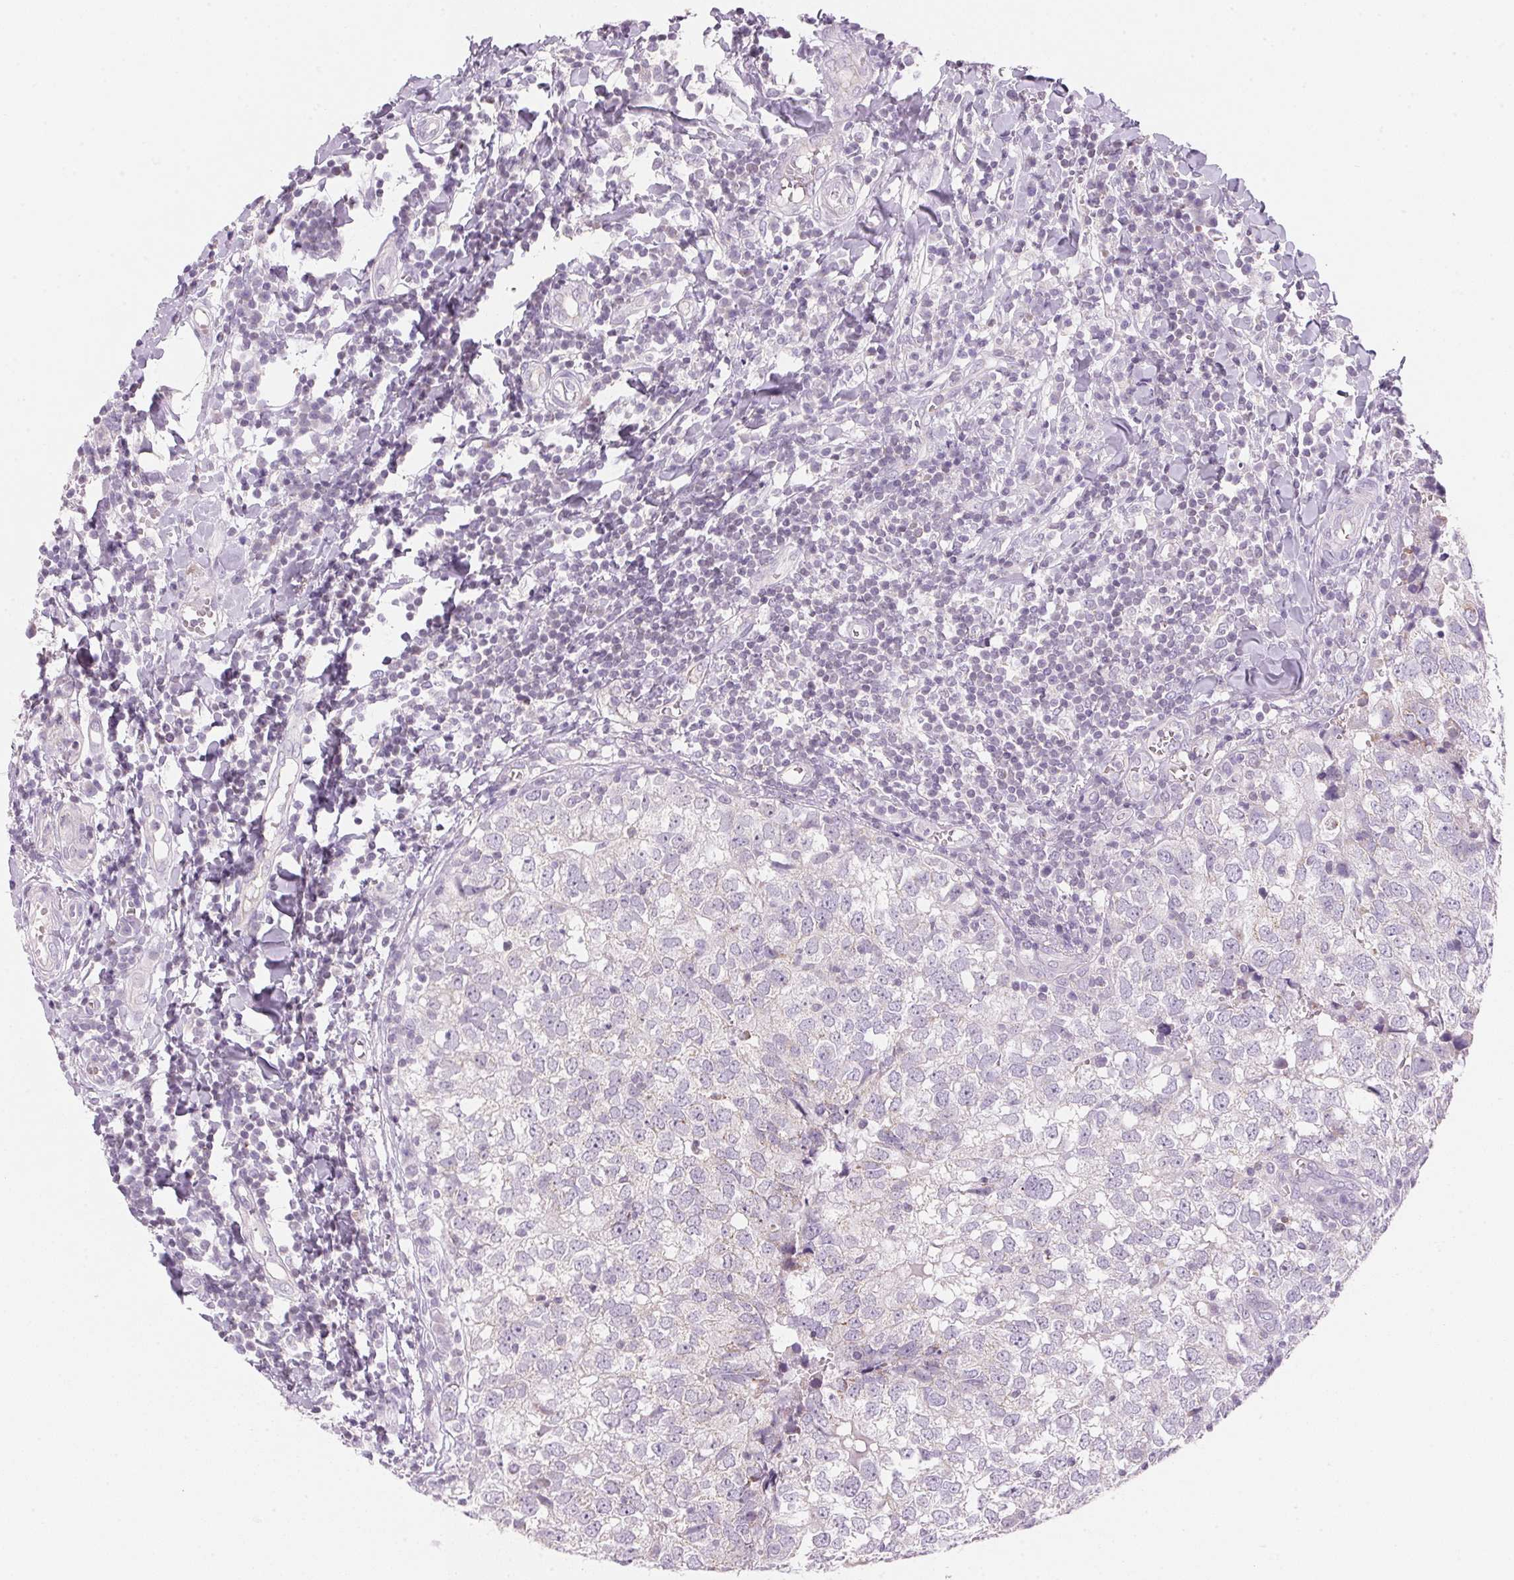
{"staining": {"intensity": "negative", "quantity": "none", "location": "none"}, "tissue": "breast cancer", "cell_type": "Tumor cells", "image_type": "cancer", "snomed": [{"axis": "morphology", "description": "Duct carcinoma"}, {"axis": "topography", "description": "Breast"}], "caption": "Protein analysis of breast infiltrating ductal carcinoma demonstrates no significant positivity in tumor cells.", "gene": "CYP11B1", "patient": {"sex": "female", "age": 30}}